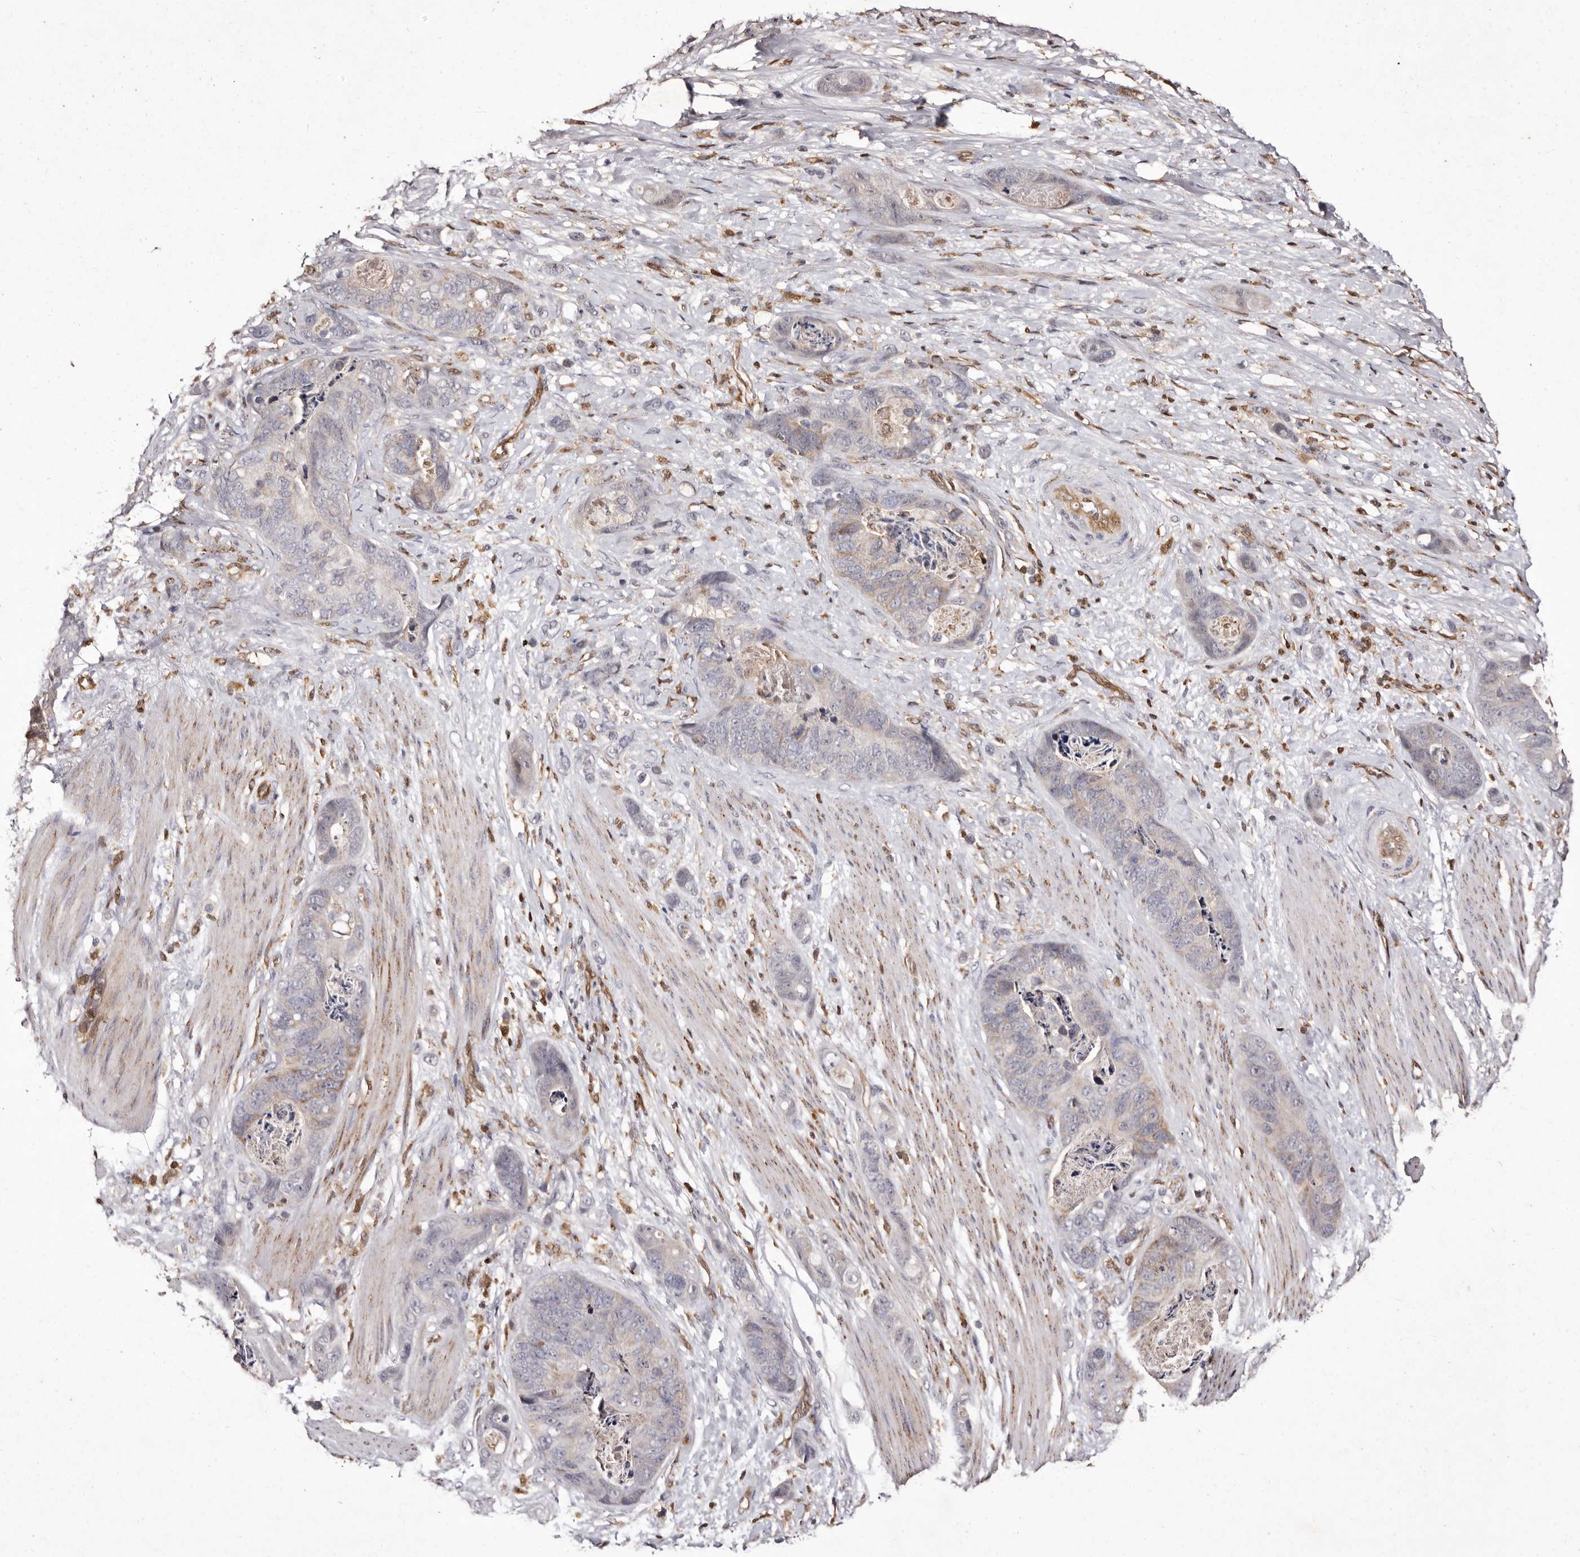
{"staining": {"intensity": "moderate", "quantity": "25%-75%", "location": "cytoplasmic/membranous"}, "tissue": "stomach cancer", "cell_type": "Tumor cells", "image_type": "cancer", "snomed": [{"axis": "morphology", "description": "Normal tissue, NOS"}, {"axis": "morphology", "description": "Adenocarcinoma, NOS"}, {"axis": "topography", "description": "Stomach"}], "caption": "High-magnification brightfield microscopy of stomach cancer (adenocarcinoma) stained with DAB (brown) and counterstained with hematoxylin (blue). tumor cells exhibit moderate cytoplasmic/membranous staining is appreciated in about25%-75% of cells.", "gene": "GIMAP4", "patient": {"sex": "female", "age": 89}}